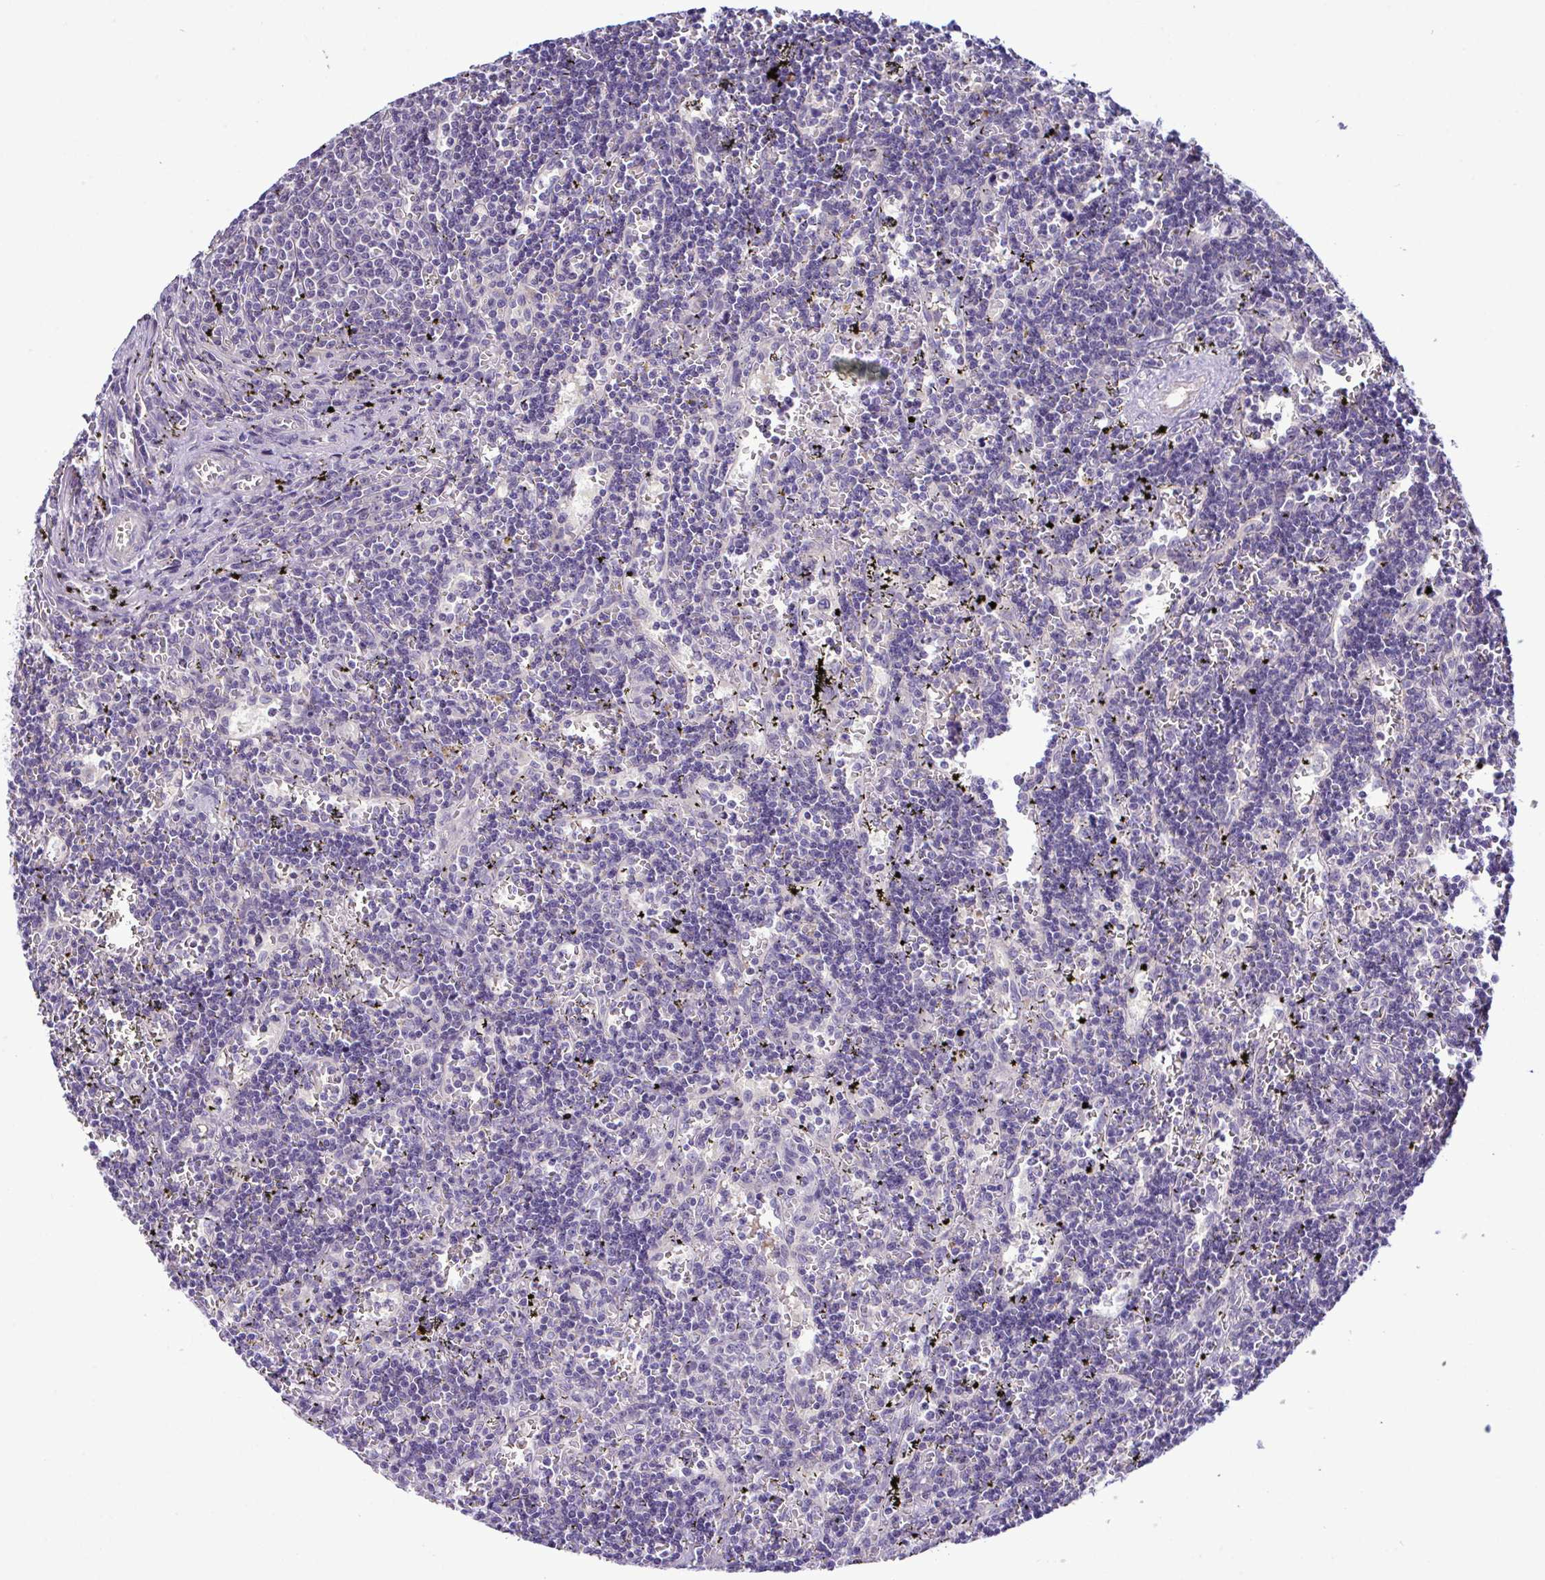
{"staining": {"intensity": "negative", "quantity": "none", "location": "none"}, "tissue": "lymphoma", "cell_type": "Tumor cells", "image_type": "cancer", "snomed": [{"axis": "morphology", "description": "Malignant lymphoma, non-Hodgkin's type, Low grade"}, {"axis": "topography", "description": "Spleen"}], "caption": "There is no significant staining in tumor cells of lymphoma.", "gene": "SYNPO2L", "patient": {"sex": "male", "age": 60}}